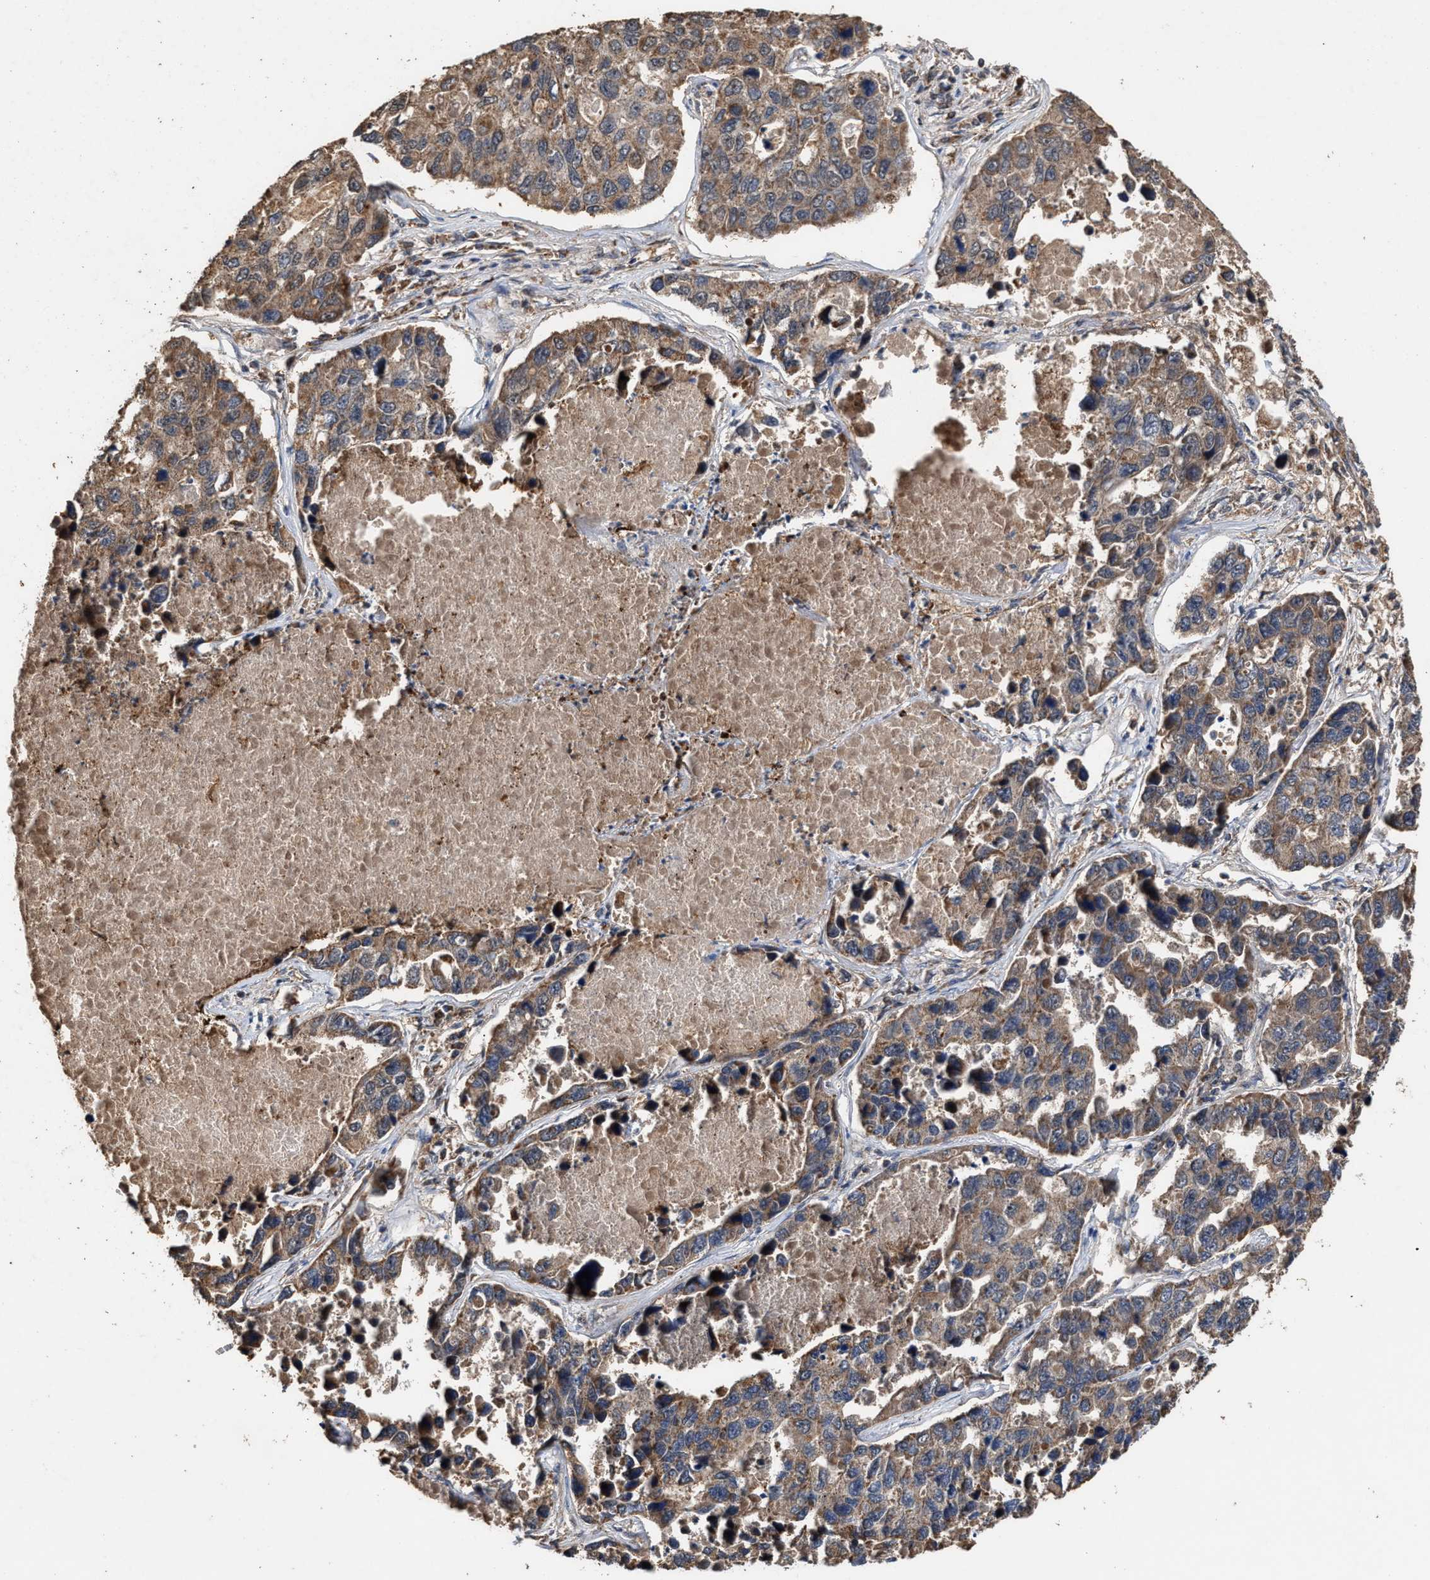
{"staining": {"intensity": "weak", "quantity": ">75%", "location": "cytoplasmic/membranous"}, "tissue": "lung cancer", "cell_type": "Tumor cells", "image_type": "cancer", "snomed": [{"axis": "morphology", "description": "Adenocarcinoma, NOS"}, {"axis": "topography", "description": "Lung"}], "caption": "A brown stain highlights weak cytoplasmic/membranous expression of a protein in adenocarcinoma (lung) tumor cells.", "gene": "ZNHIT6", "patient": {"sex": "male", "age": 64}}